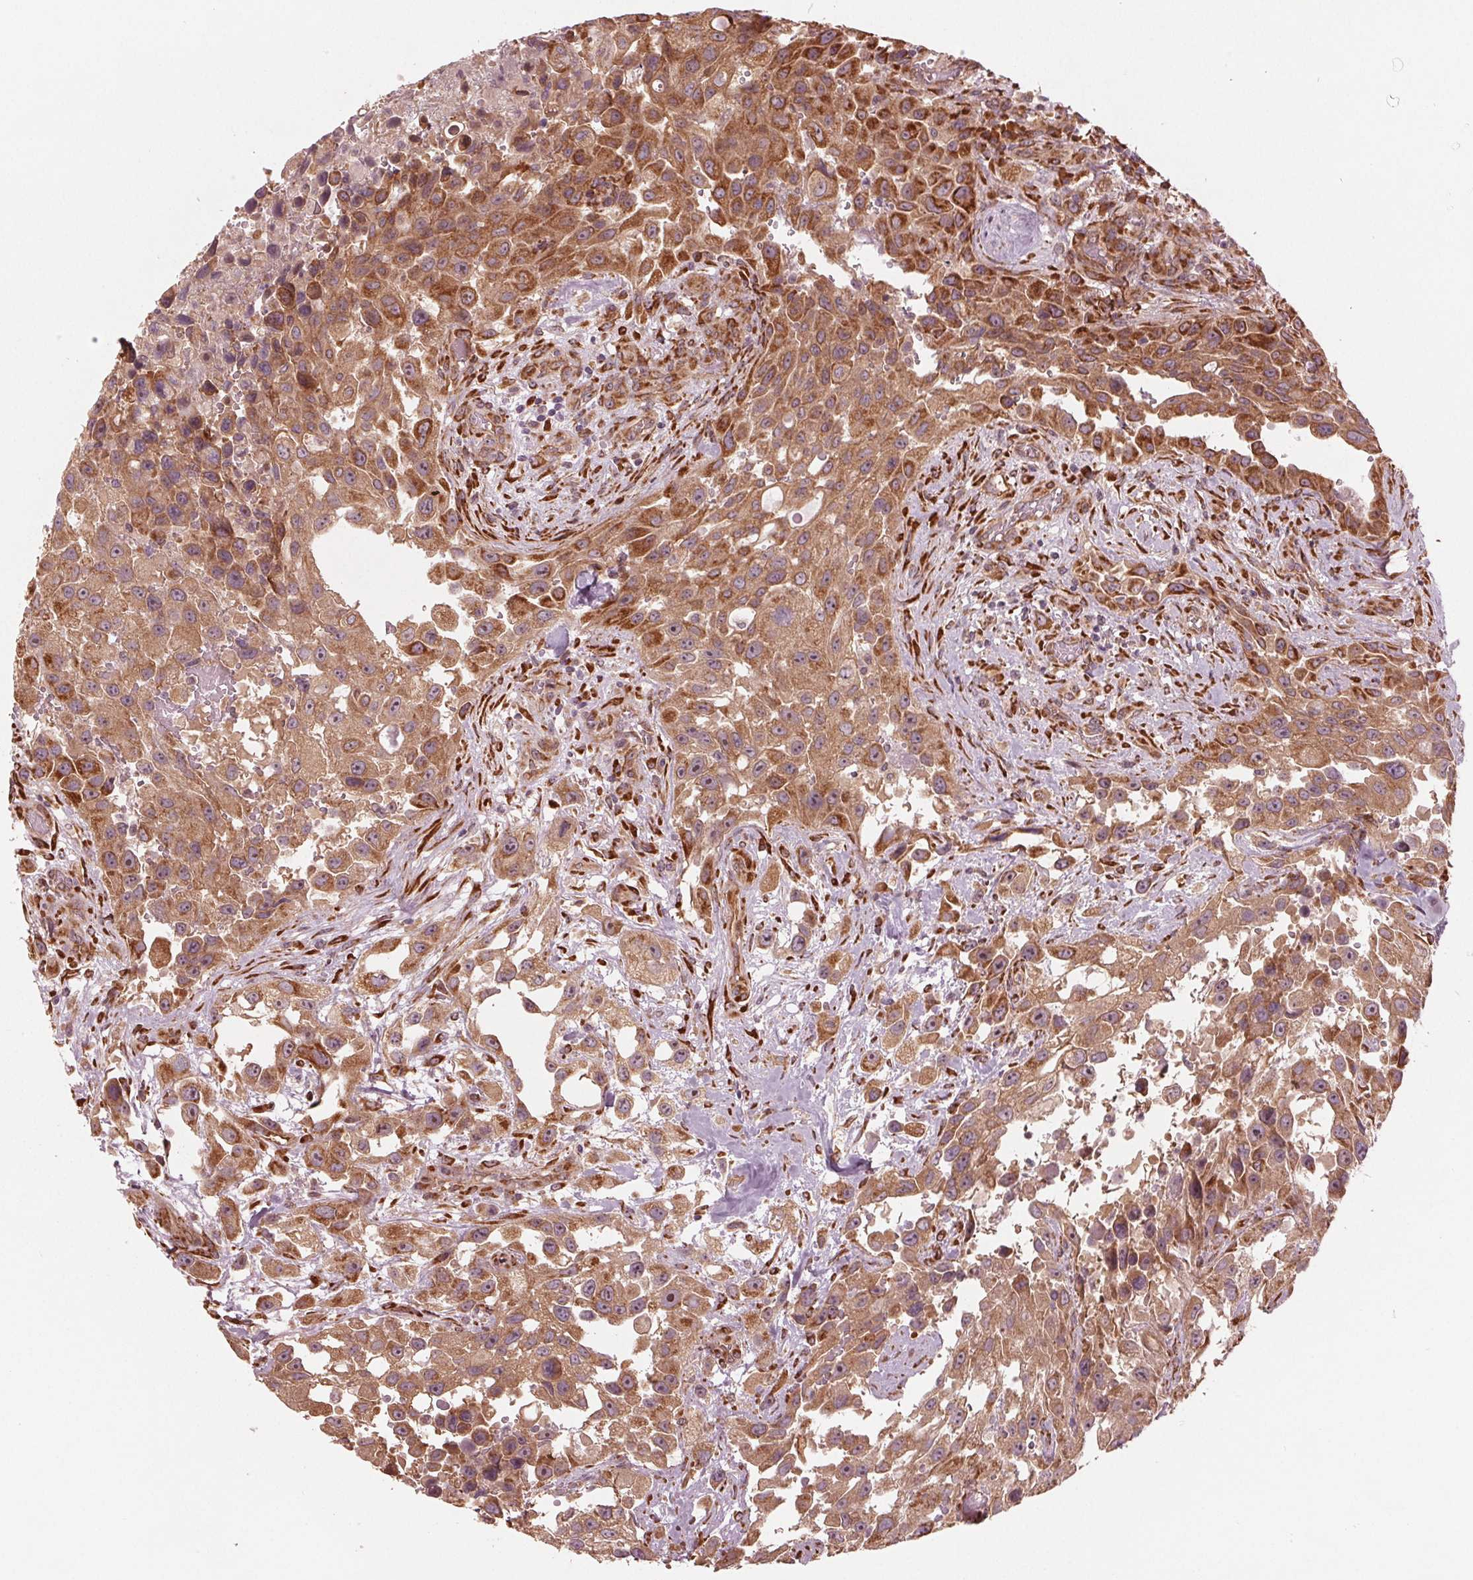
{"staining": {"intensity": "moderate", "quantity": ">75%", "location": "cytoplasmic/membranous"}, "tissue": "urothelial cancer", "cell_type": "Tumor cells", "image_type": "cancer", "snomed": [{"axis": "morphology", "description": "Urothelial carcinoma, High grade"}, {"axis": "topography", "description": "Urinary bladder"}], "caption": "Tumor cells show medium levels of moderate cytoplasmic/membranous expression in about >75% of cells in human urothelial cancer. (Stains: DAB (3,3'-diaminobenzidine) in brown, nuclei in blue, Microscopy: brightfield microscopy at high magnification).", "gene": "CMIP", "patient": {"sex": "male", "age": 79}}